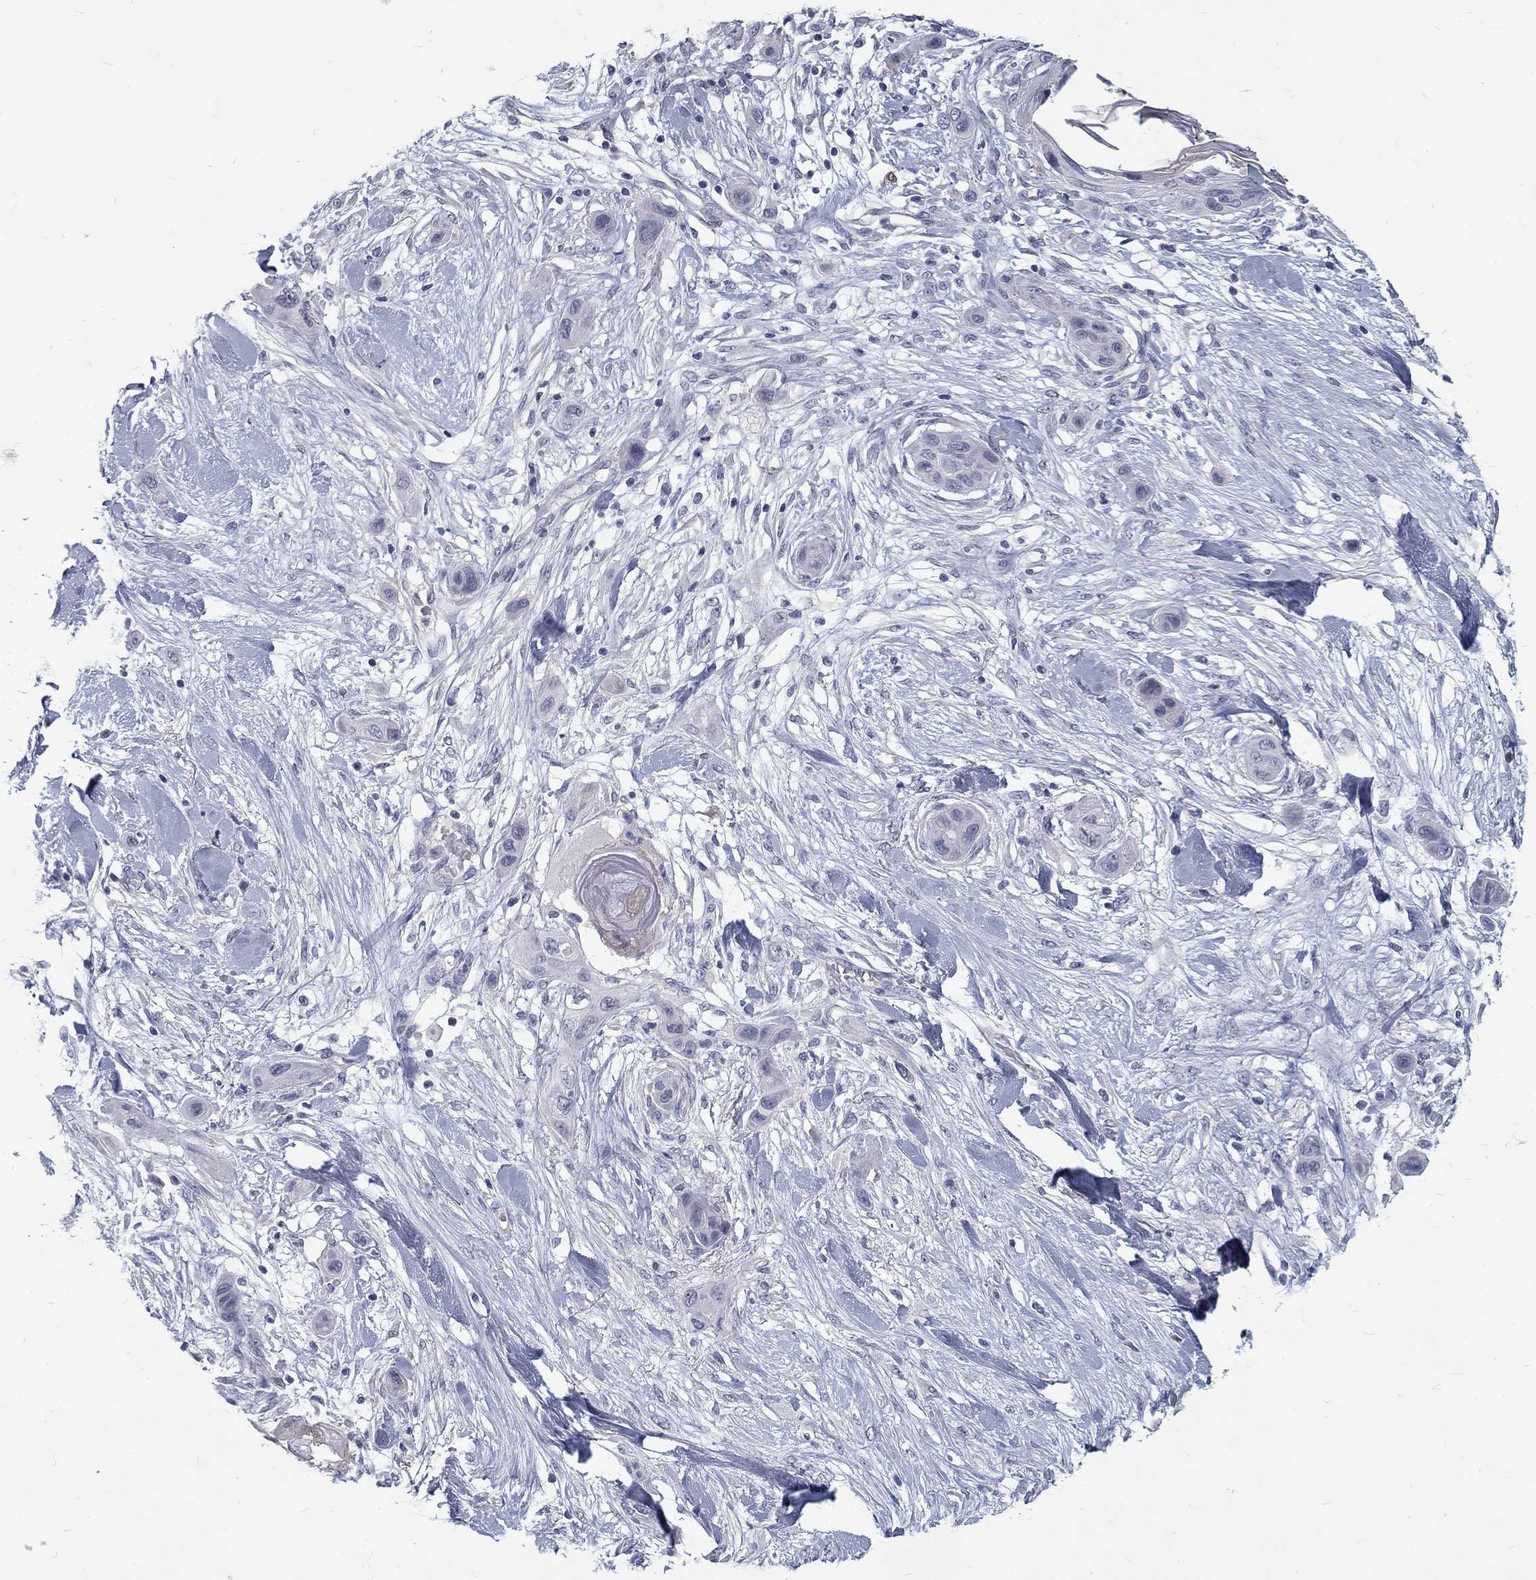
{"staining": {"intensity": "negative", "quantity": "none", "location": "none"}, "tissue": "skin cancer", "cell_type": "Tumor cells", "image_type": "cancer", "snomed": [{"axis": "morphology", "description": "Squamous cell carcinoma, NOS"}, {"axis": "topography", "description": "Skin"}], "caption": "DAB immunohistochemical staining of human squamous cell carcinoma (skin) shows no significant expression in tumor cells.", "gene": "NOS1", "patient": {"sex": "male", "age": 79}}